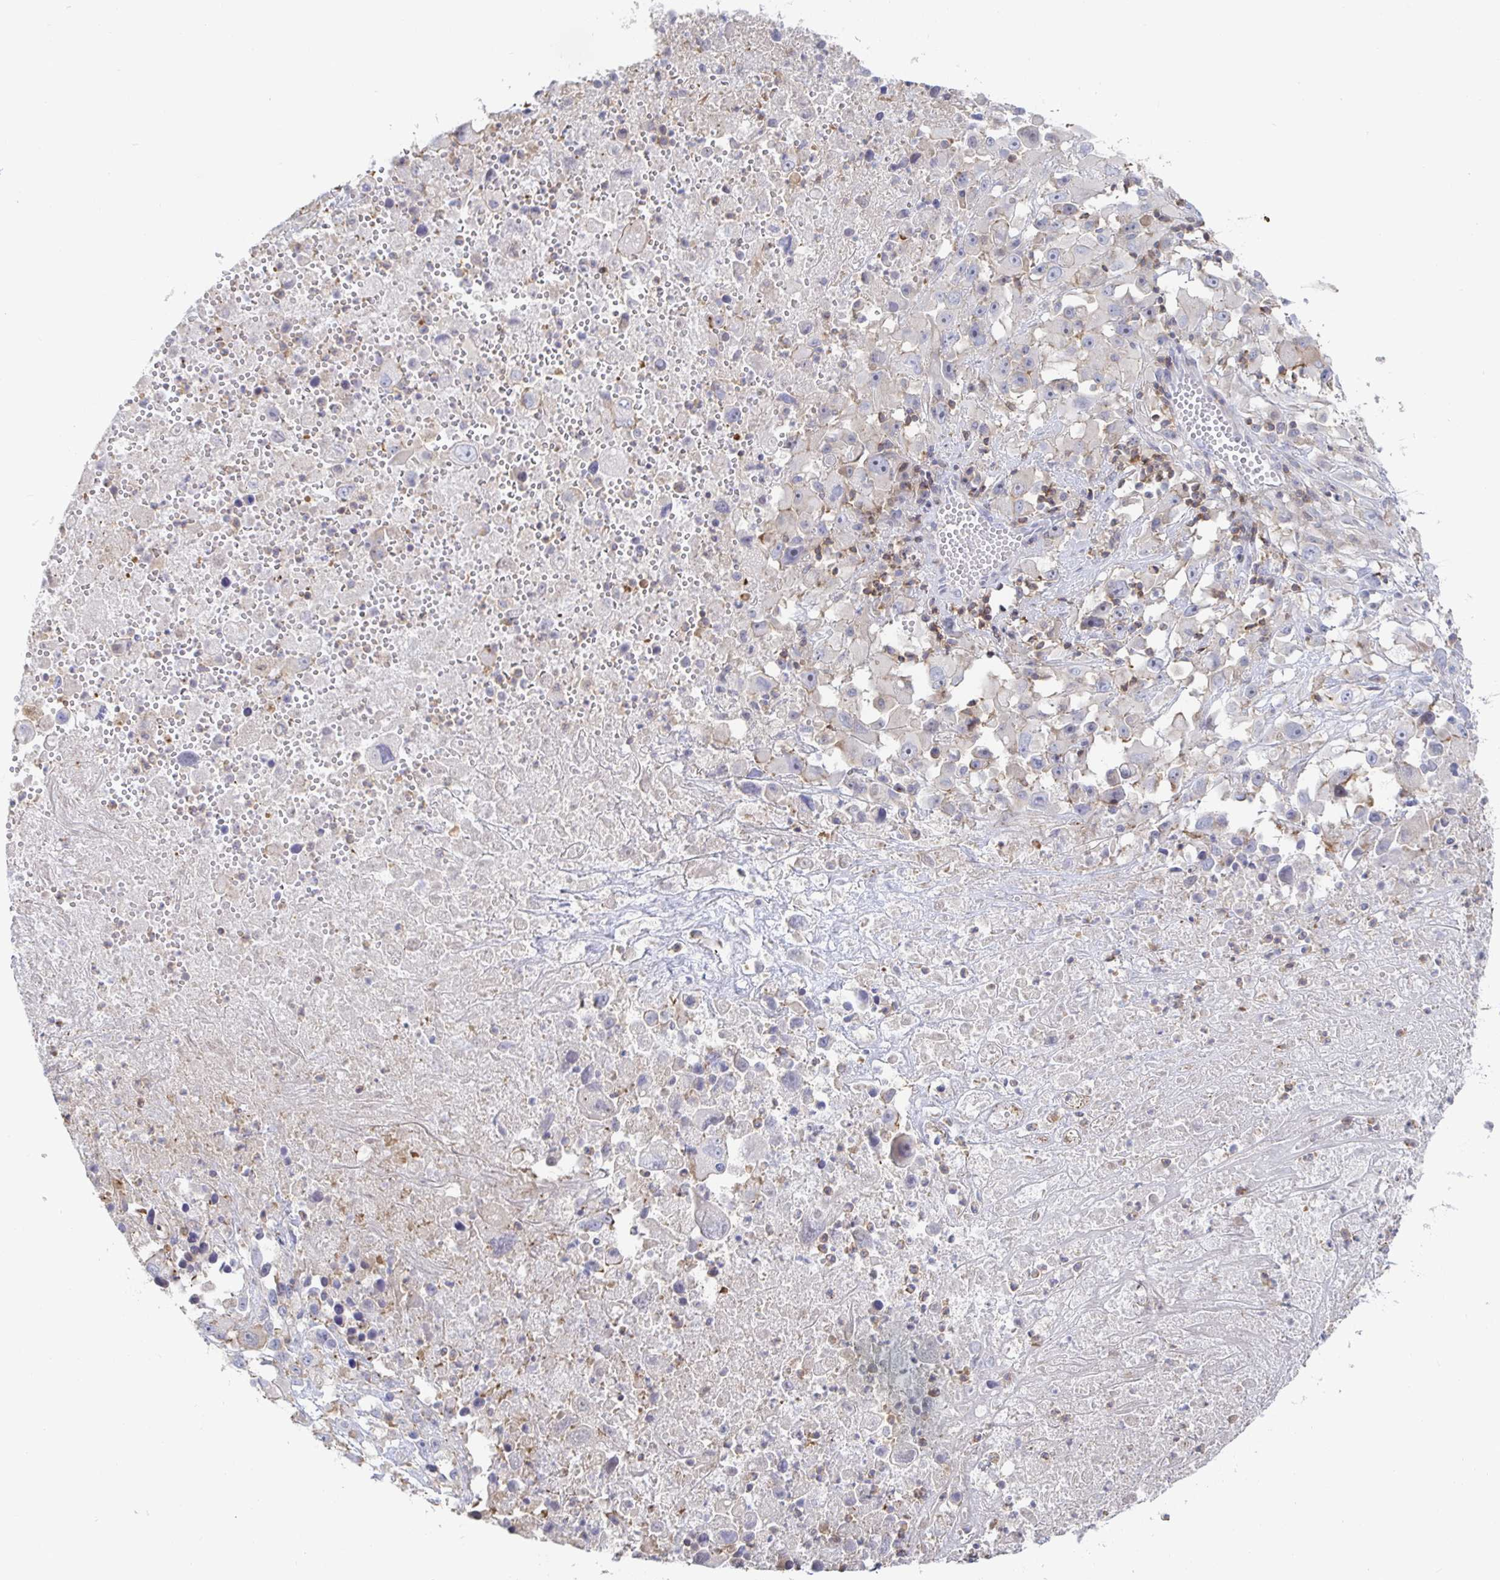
{"staining": {"intensity": "negative", "quantity": "none", "location": "none"}, "tissue": "melanoma", "cell_type": "Tumor cells", "image_type": "cancer", "snomed": [{"axis": "morphology", "description": "Malignant melanoma, Metastatic site"}, {"axis": "topography", "description": "Soft tissue"}], "caption": "Tumor cells are negative for protein expression in human melanoma. Nuclei are stained in blue.", "gene": "PIK3CD", "patient": {"sex": "male", "age": 50}}